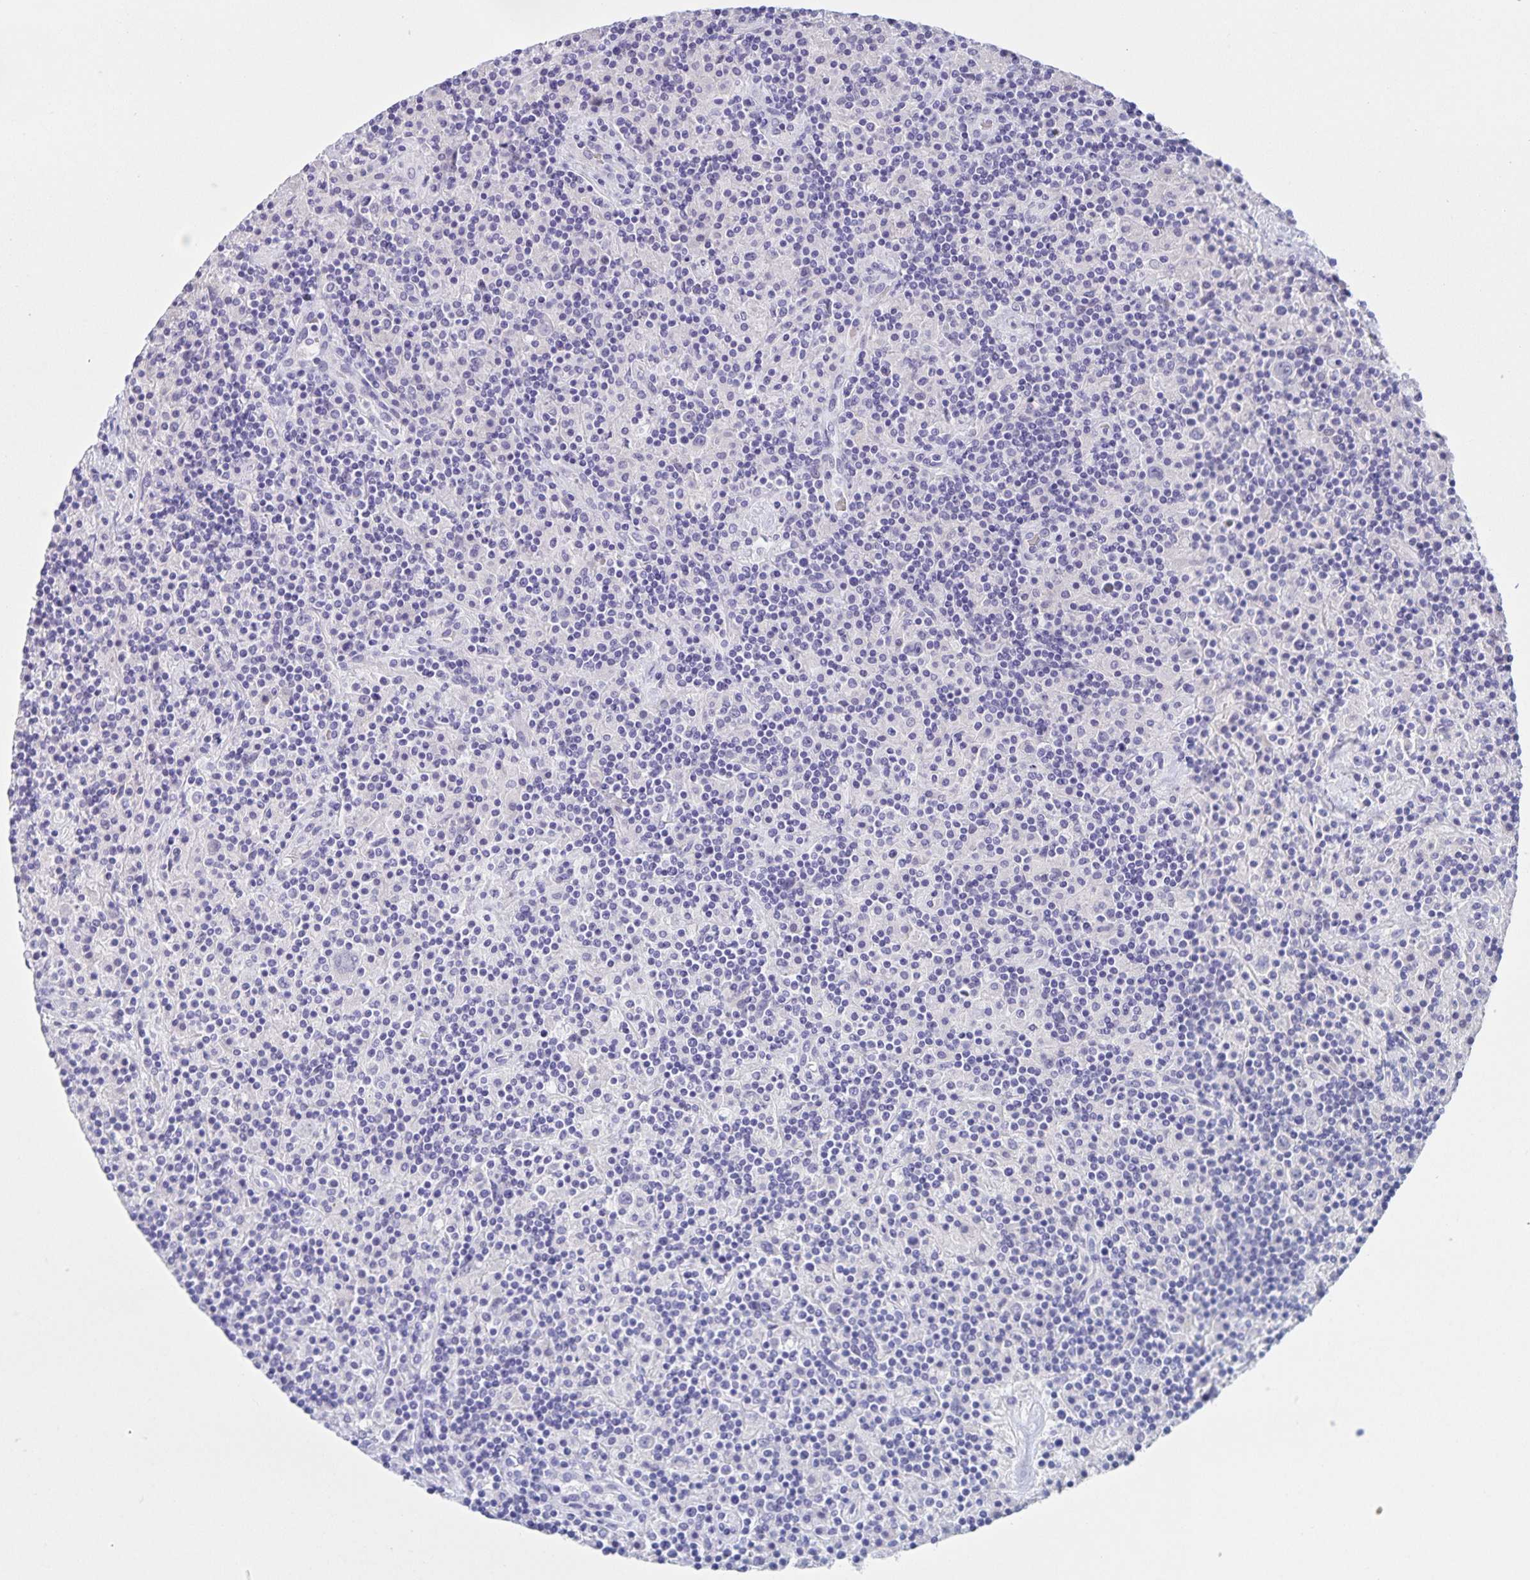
{"staining": {"intensity": "negative", "quantity": "none", "location": "none"}, "tissue": "lymphoma", "cell_type": "Tumor cells", "image_type": "cancer", "snomed": [{"axis": "morphology", "description": "Hodgkin's disease, NOS"}, {"axis": "topography", "description": "Lymph node"}], "caption": "Tumor cells show no significant protein positivity in Hodgkin's disease.", "gene": "DMGDH", "patient": {"sex": "male", "age": 70}}